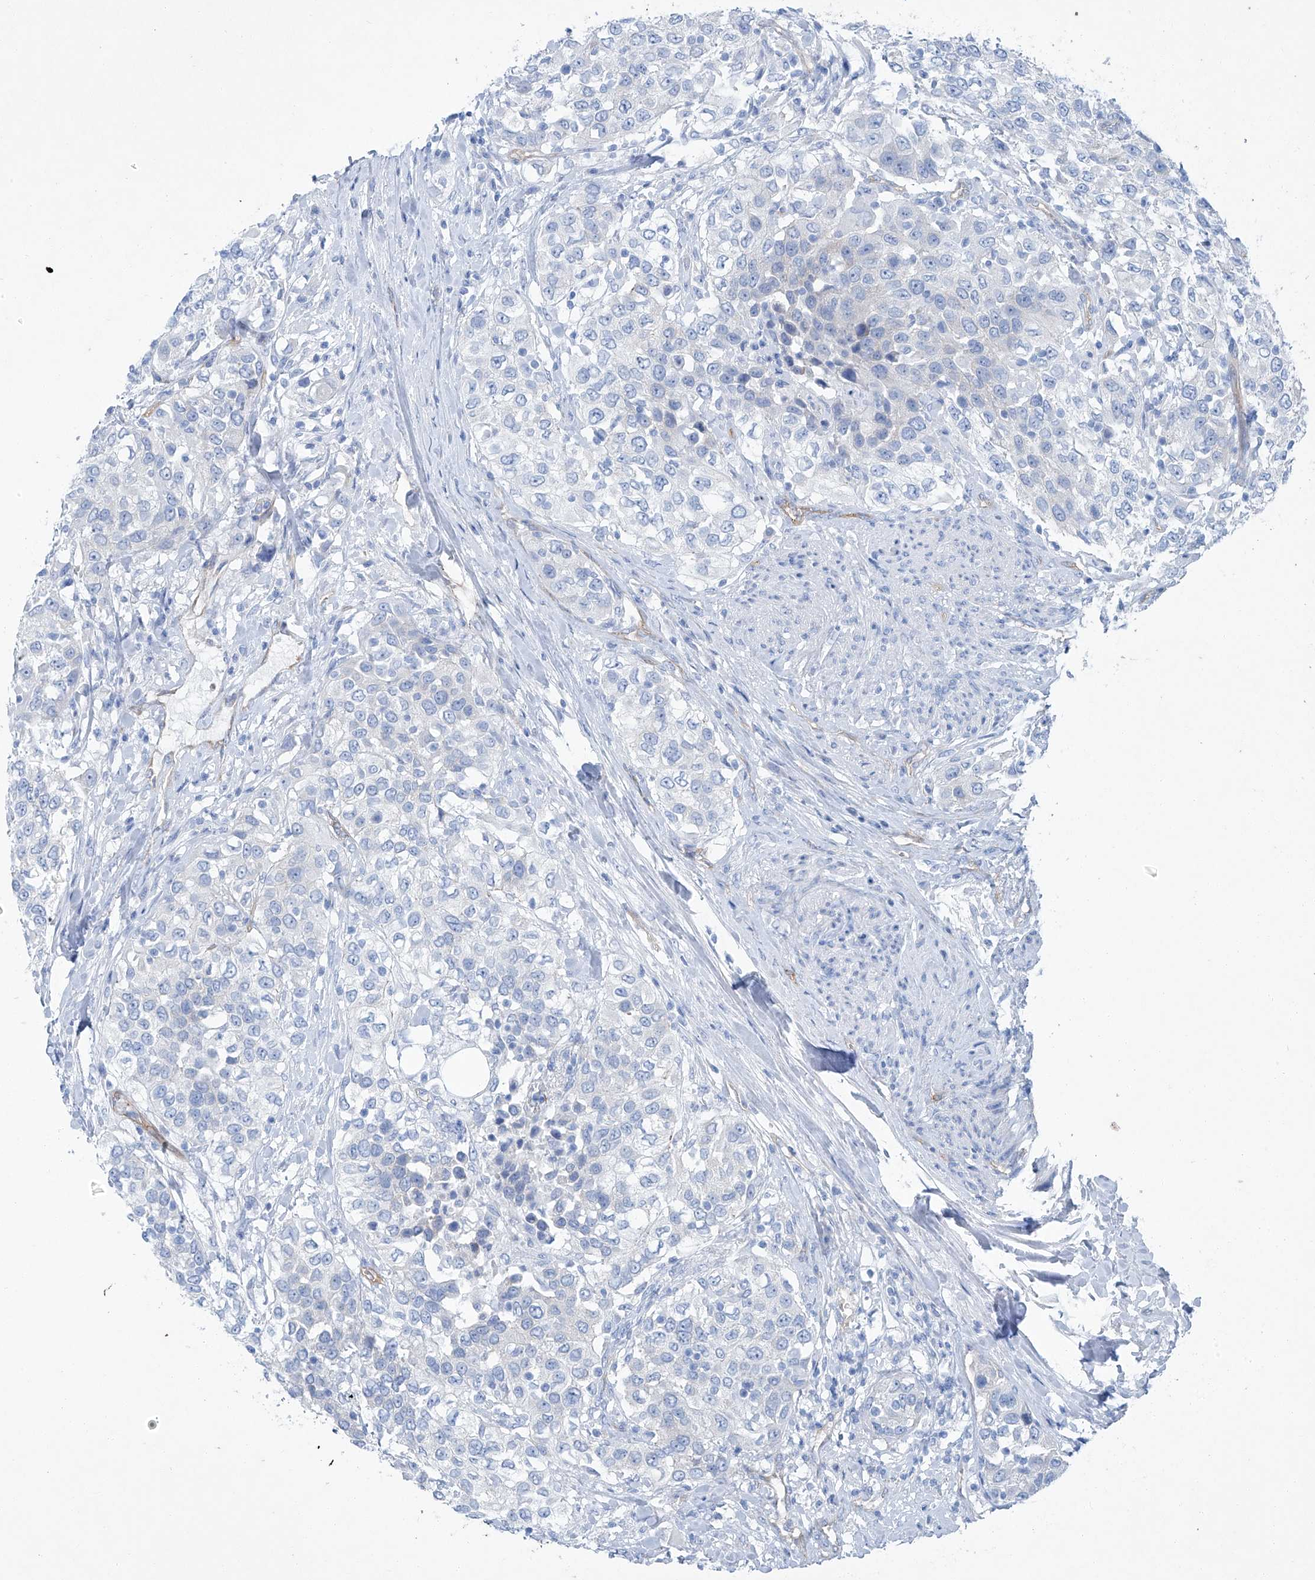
{"staining": {"intensity": "negative", "quantity": "none", "location": "none"}, "tissue": "urothelial cancer", "cell_type": "Tumor cells", "image_type": "cancer", "snomed": [{"axis": "morphology", "description": "Urothelial carcinoma, High grade"}, {"axis": "topography", "description": "Urinary bladder"}], "caption": "A high-resolution photomicrograph shows IHC staining of high-grade urothelial carcinoma, which reveals no significant positivity in tumor cells. (DAB IHC with hematoxylin counter stain).", "gene": "MAGI1", "patient": {"sex": "female", "age": 80}}